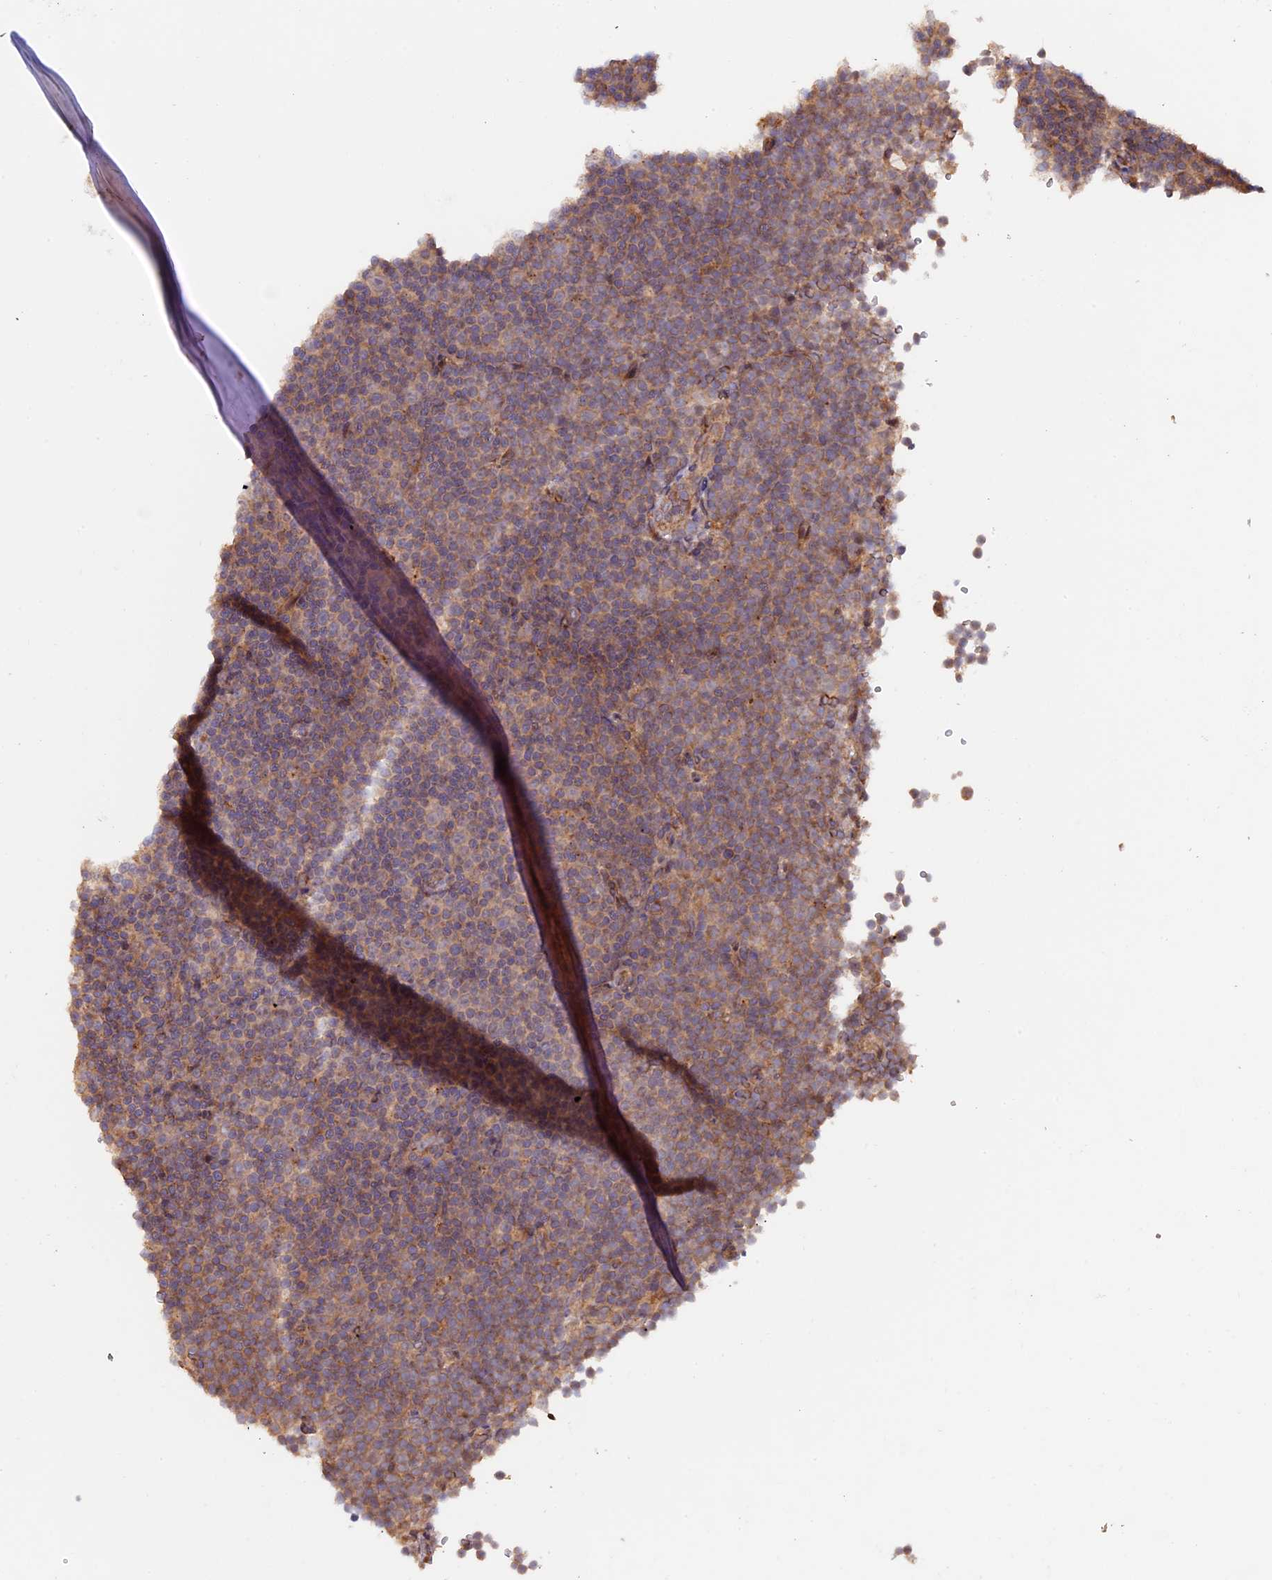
{"staining": {"intensity": "weak", "quantity": "<25%", "location": "cytoplasmic/membranous"}, "tissue": "lymphoma", "cell_type": "Tumor cells", "image_type": "cancer", "snomed": [{"axis": "morphology", "description": "Malignant lymphoma, non-Hodgkin's type, Low grade"}, {"axis": "topography", "description": "Lymph node"}], "caption": "Malignant lymphoma, non-Hodgkin's type (low-grade) stained for a protein using IHC shows no staining tumor cells.", "gene": "FERMT1", "patient": {"sex": "female", "age": 67}}